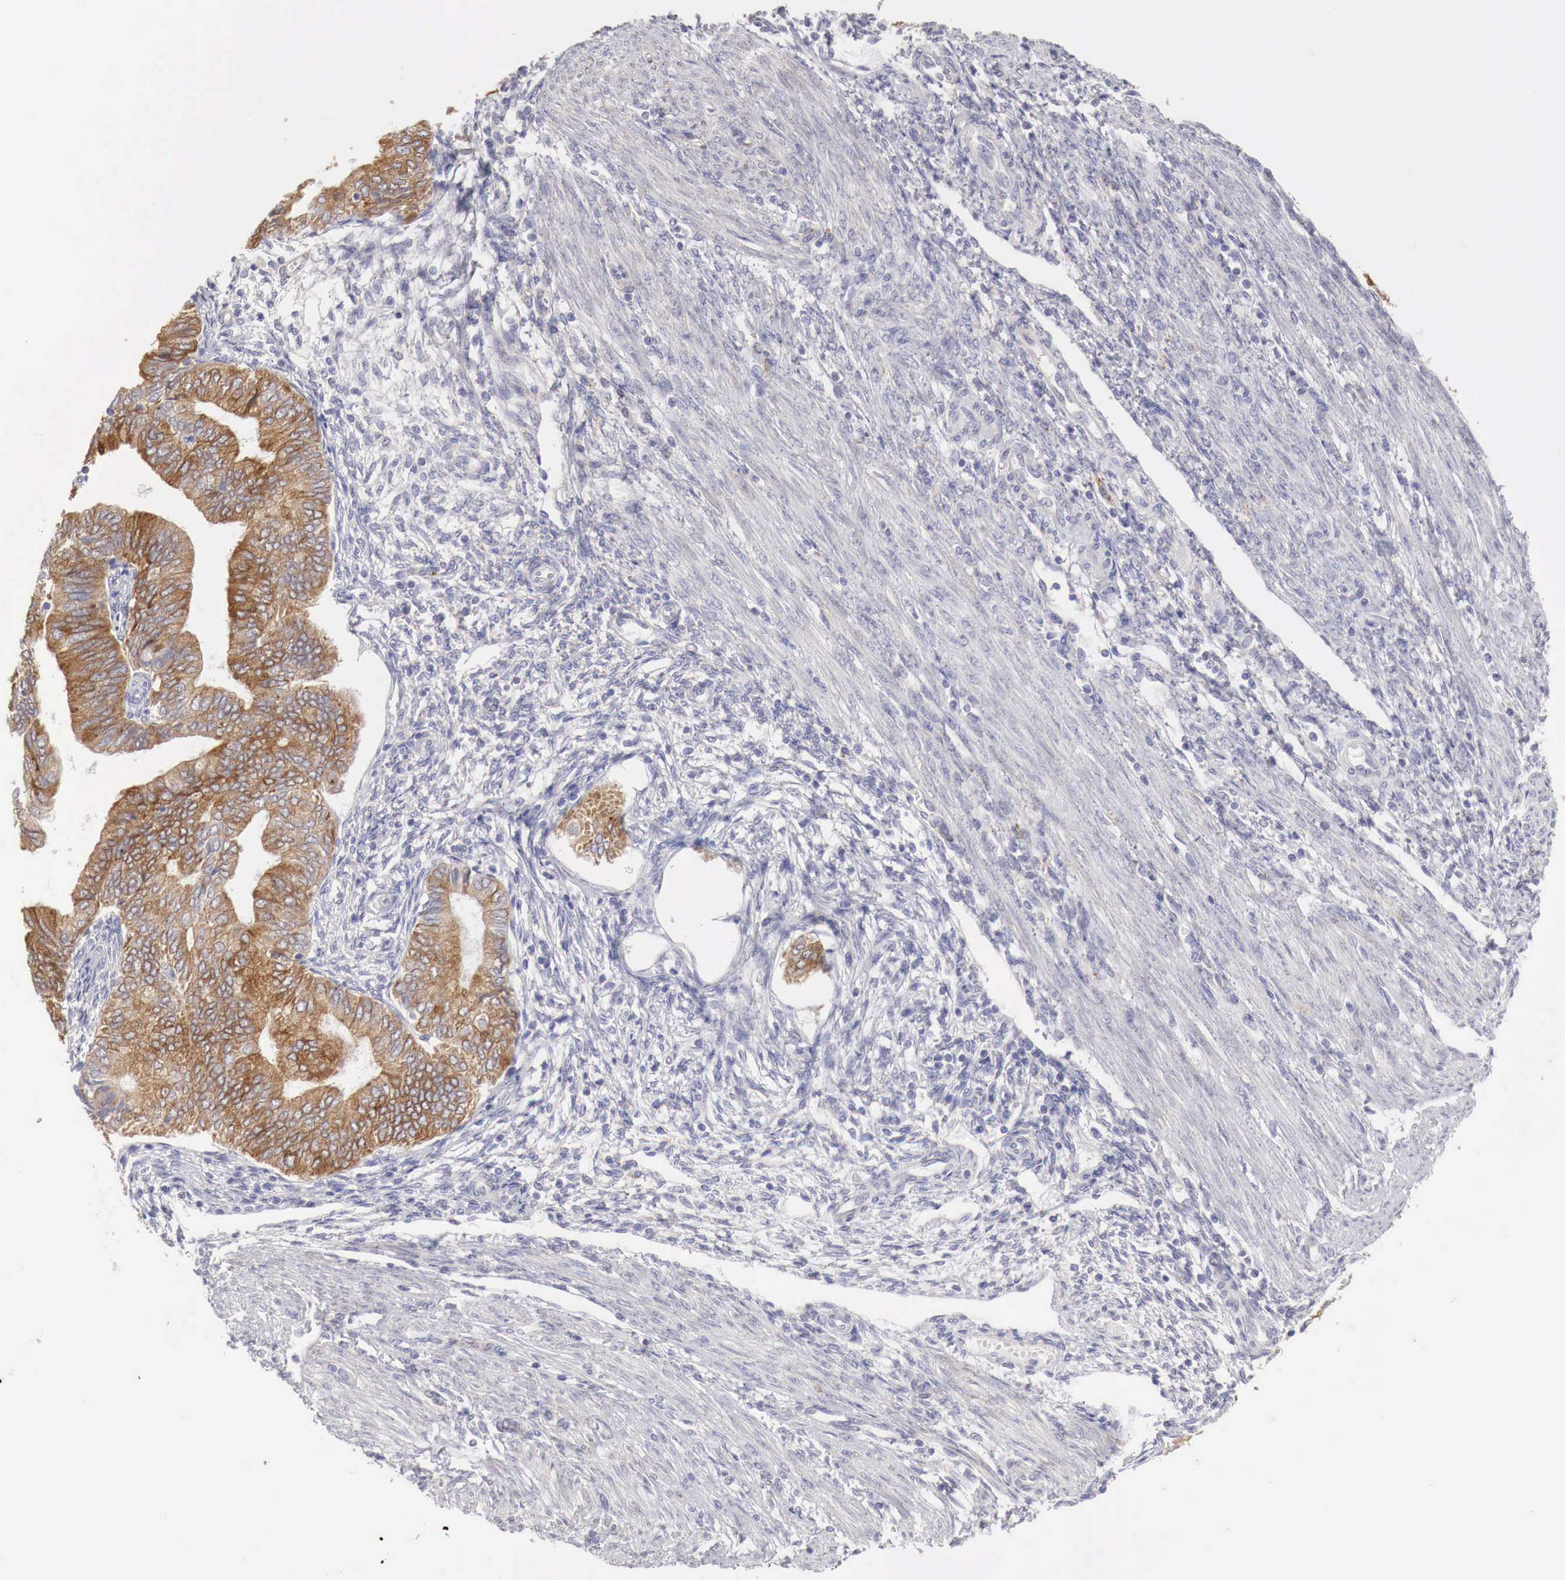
{"staining": {"intensity": "strong", "quantity": ">75%", "location": "cytoplasmic/membranous"}, "tissue": "endometrial cancer", "cell_type": "Tumor cells", "image_type": "cancer", "snomed": [{"axis": "morphology", "description": "Adenocarcinoma, NOS"}, {"axis": "topography", "description": "Endometrium"}], "caption": "Immunohistochemistry micrograph of endometrial cancer stained for a protein (brown), which demonstrates high levels of strong cytoplasmic/membranous expression in about >75% of tumor cells.", "gene": "NSDHL", "patient": {"sex": "female", "age": 51}}